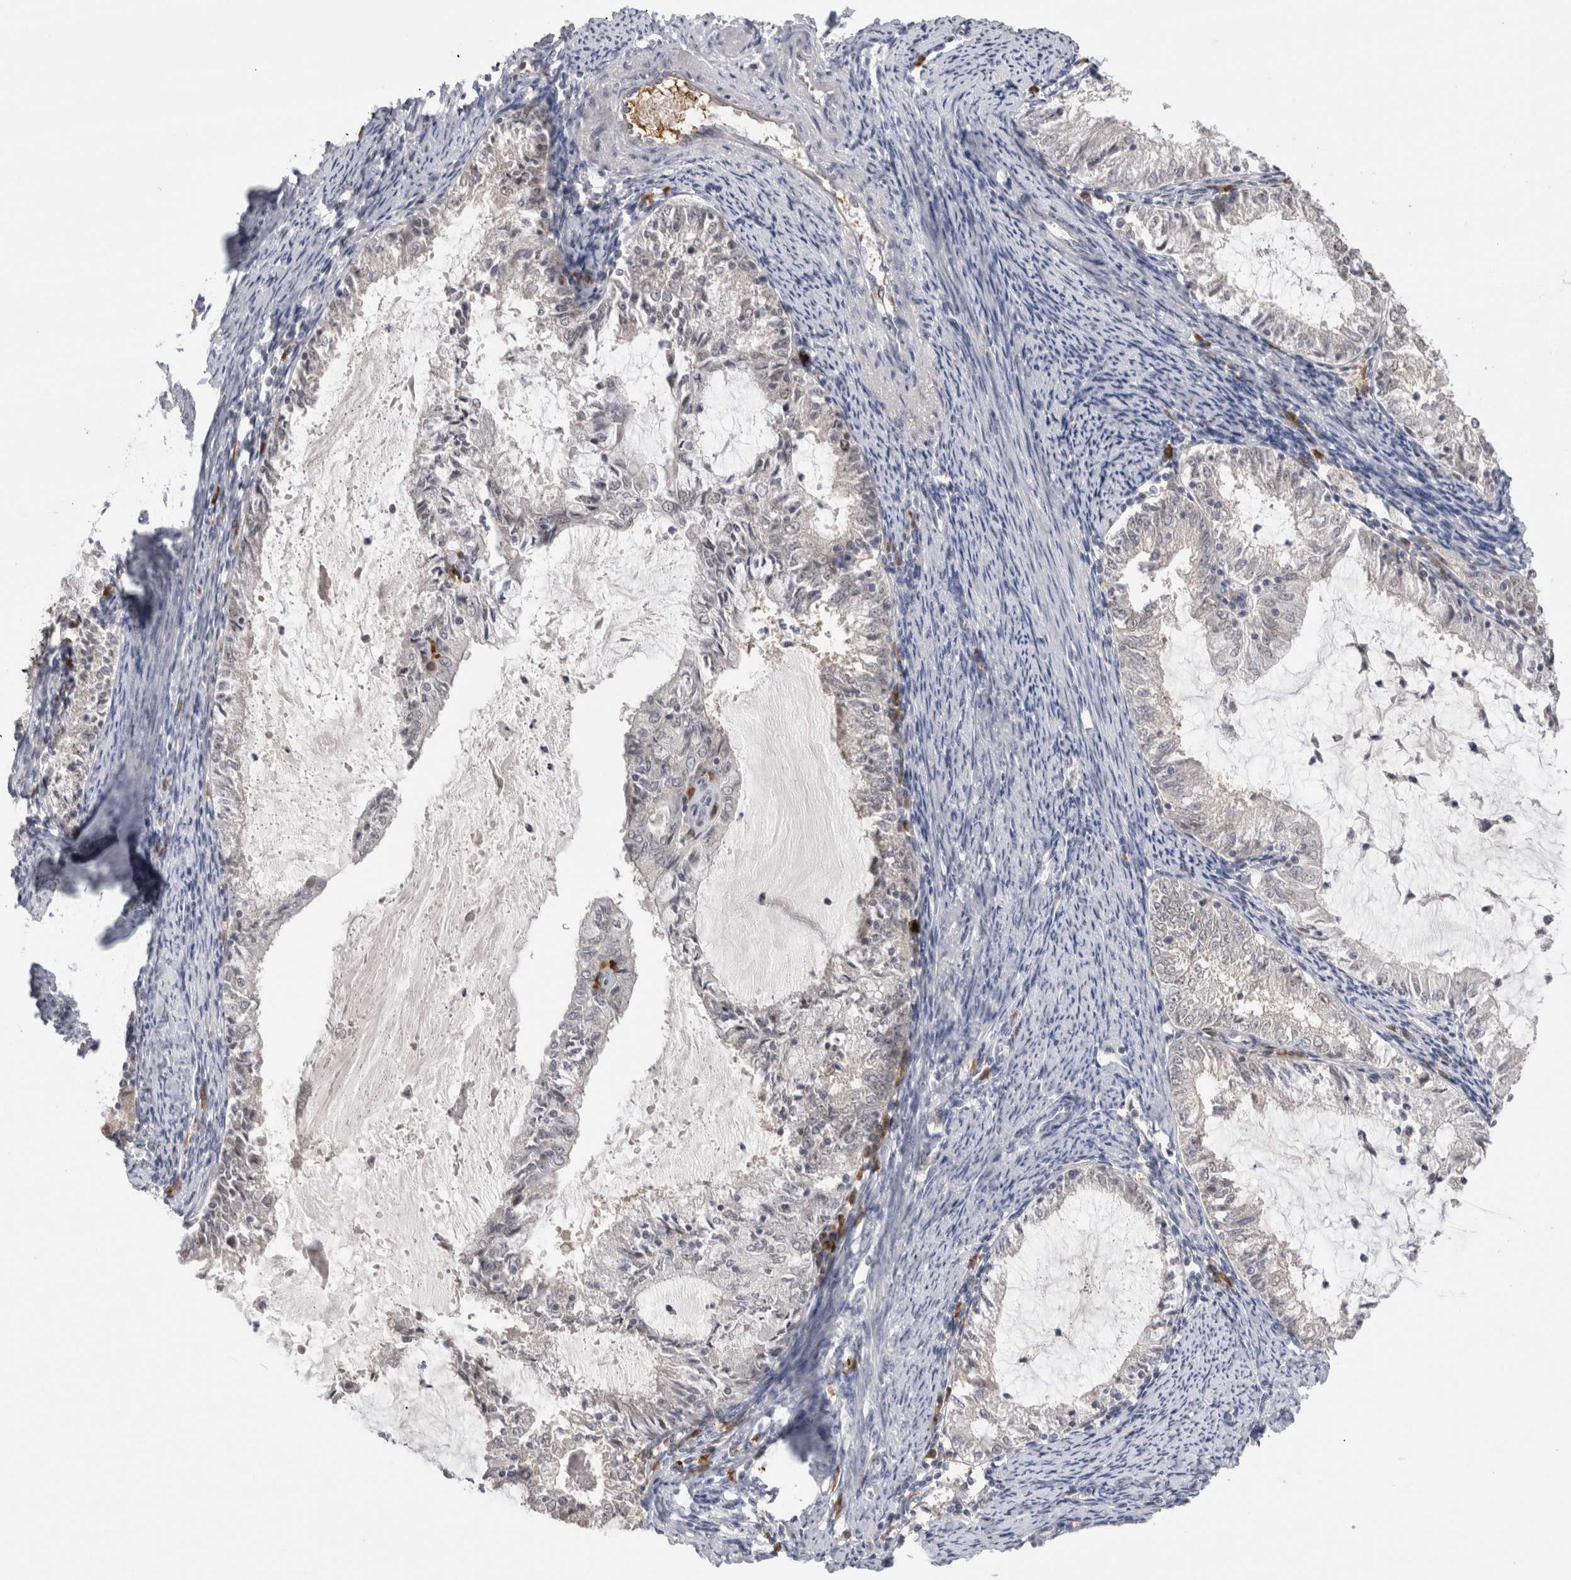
{"staining": {"intensity": "negative", "quantity": "none", "location": "none"}, "tissue": "endometrial cancer", "cell_type": "Tumor cells", "image_type": "cancer", "snomed": [{"axis": "morphology", "description": "Adenocarcinoma, NOS"}, {"axis": "topography", "description": "Endometrium"}], "caption": "An image of adenocarcinoma (endometrial) stained for a protein demonstrates no brown staining in tumor cells.", "gene": "ZNF24", "patient": {"sex": "female", "age": 57}}